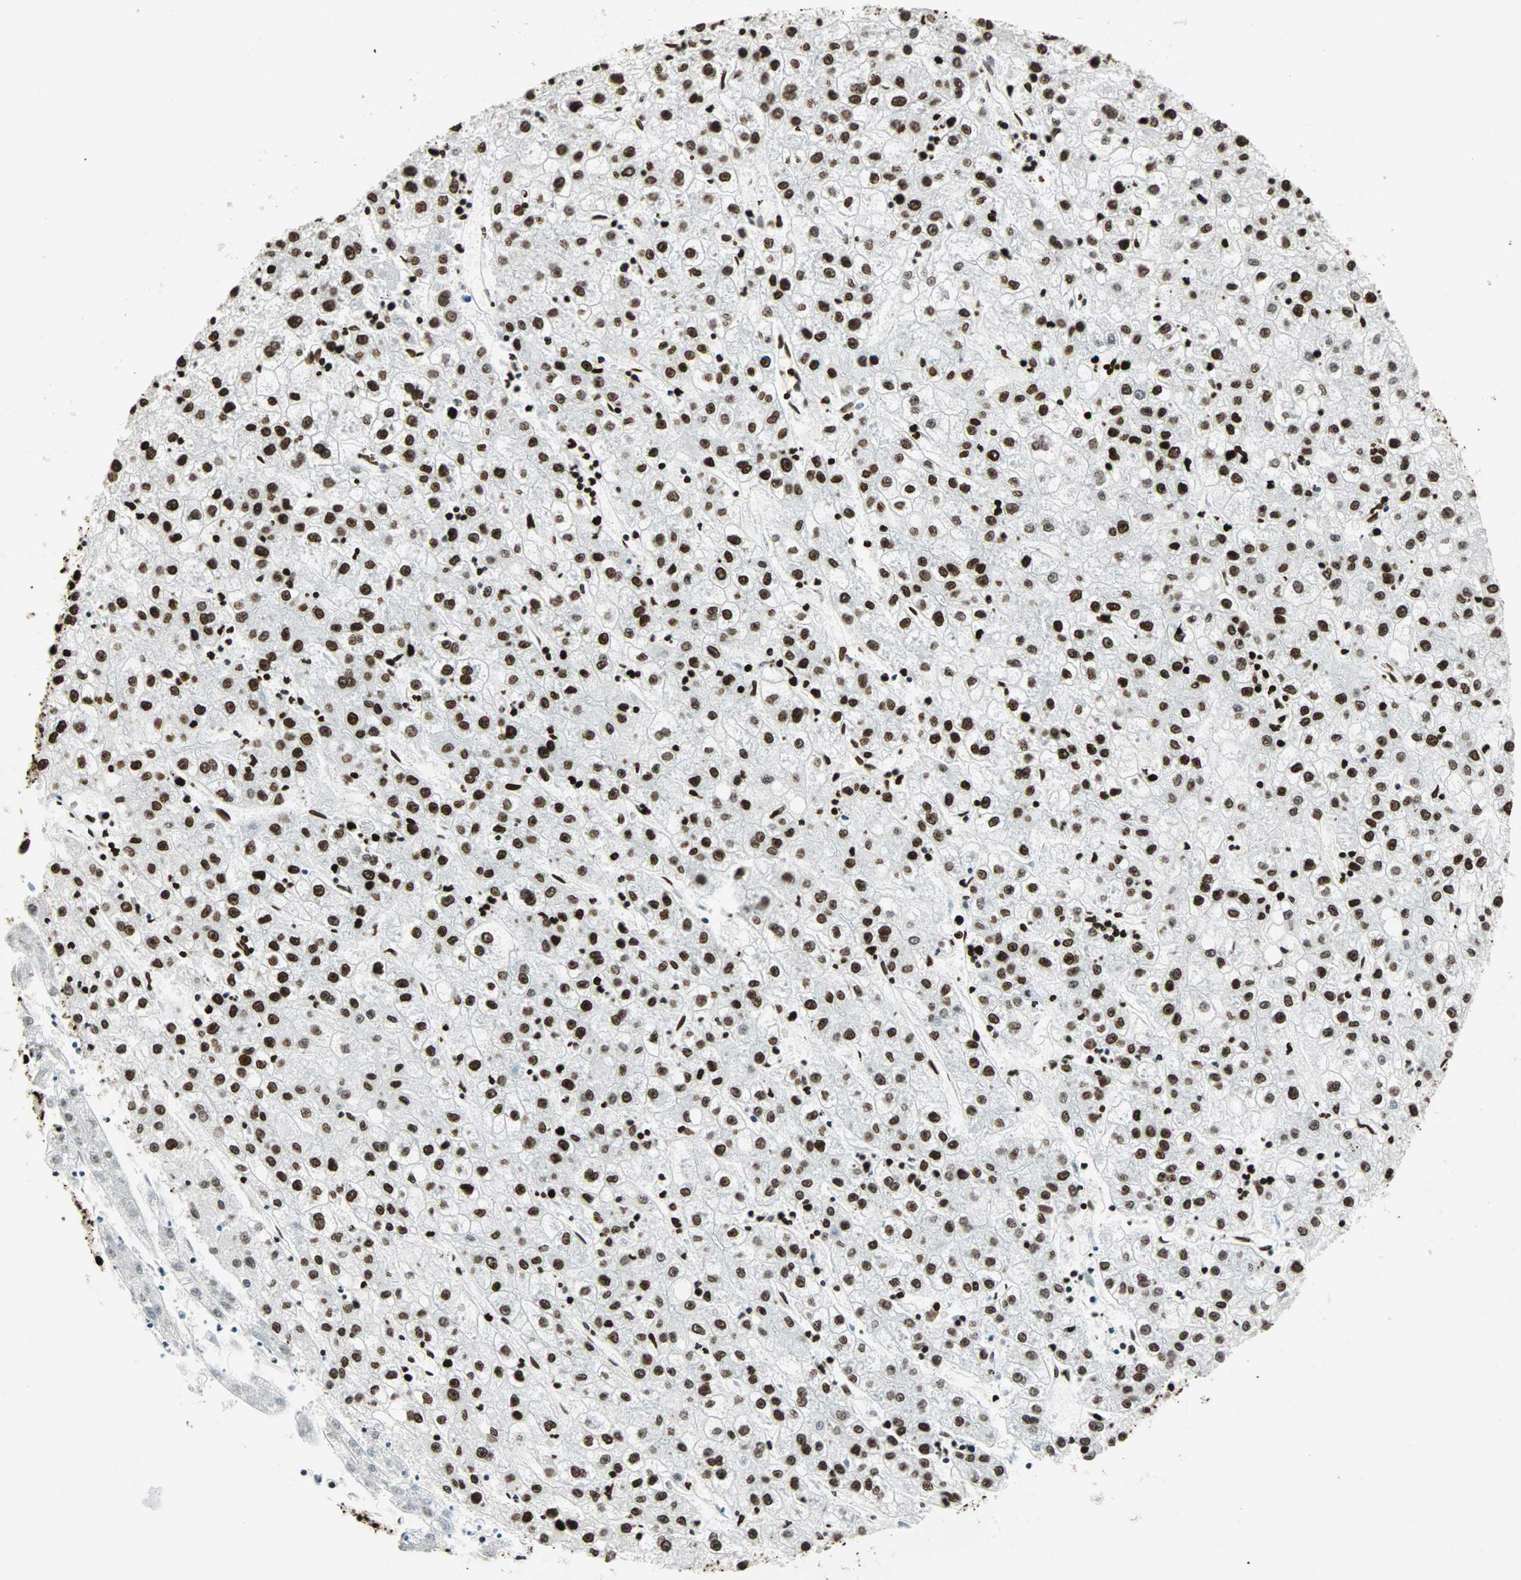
{"staining": {"intensity": "strong", "quantity": ">75%", "location": "nuclear"}, "tissue": "liver cancer", "cell_type": "Tumor cells", "image_type": "cancer", "snomed": [{"axis": "morphology", "description": "Carcinoma, Hepatocellular, NOS"}, {"axis": "topography", "description": "Liver"}], "caption": "An immunohistochemistry (IHC) photomicrograph of neoplastic tissue is shown. Protein staining in brown highlights strong nuclear positivity in hepatocellular carcinoma (liver) within tumor cells.", "gene": "GLI2", "patient": {"sex": "male", "age": 72}}